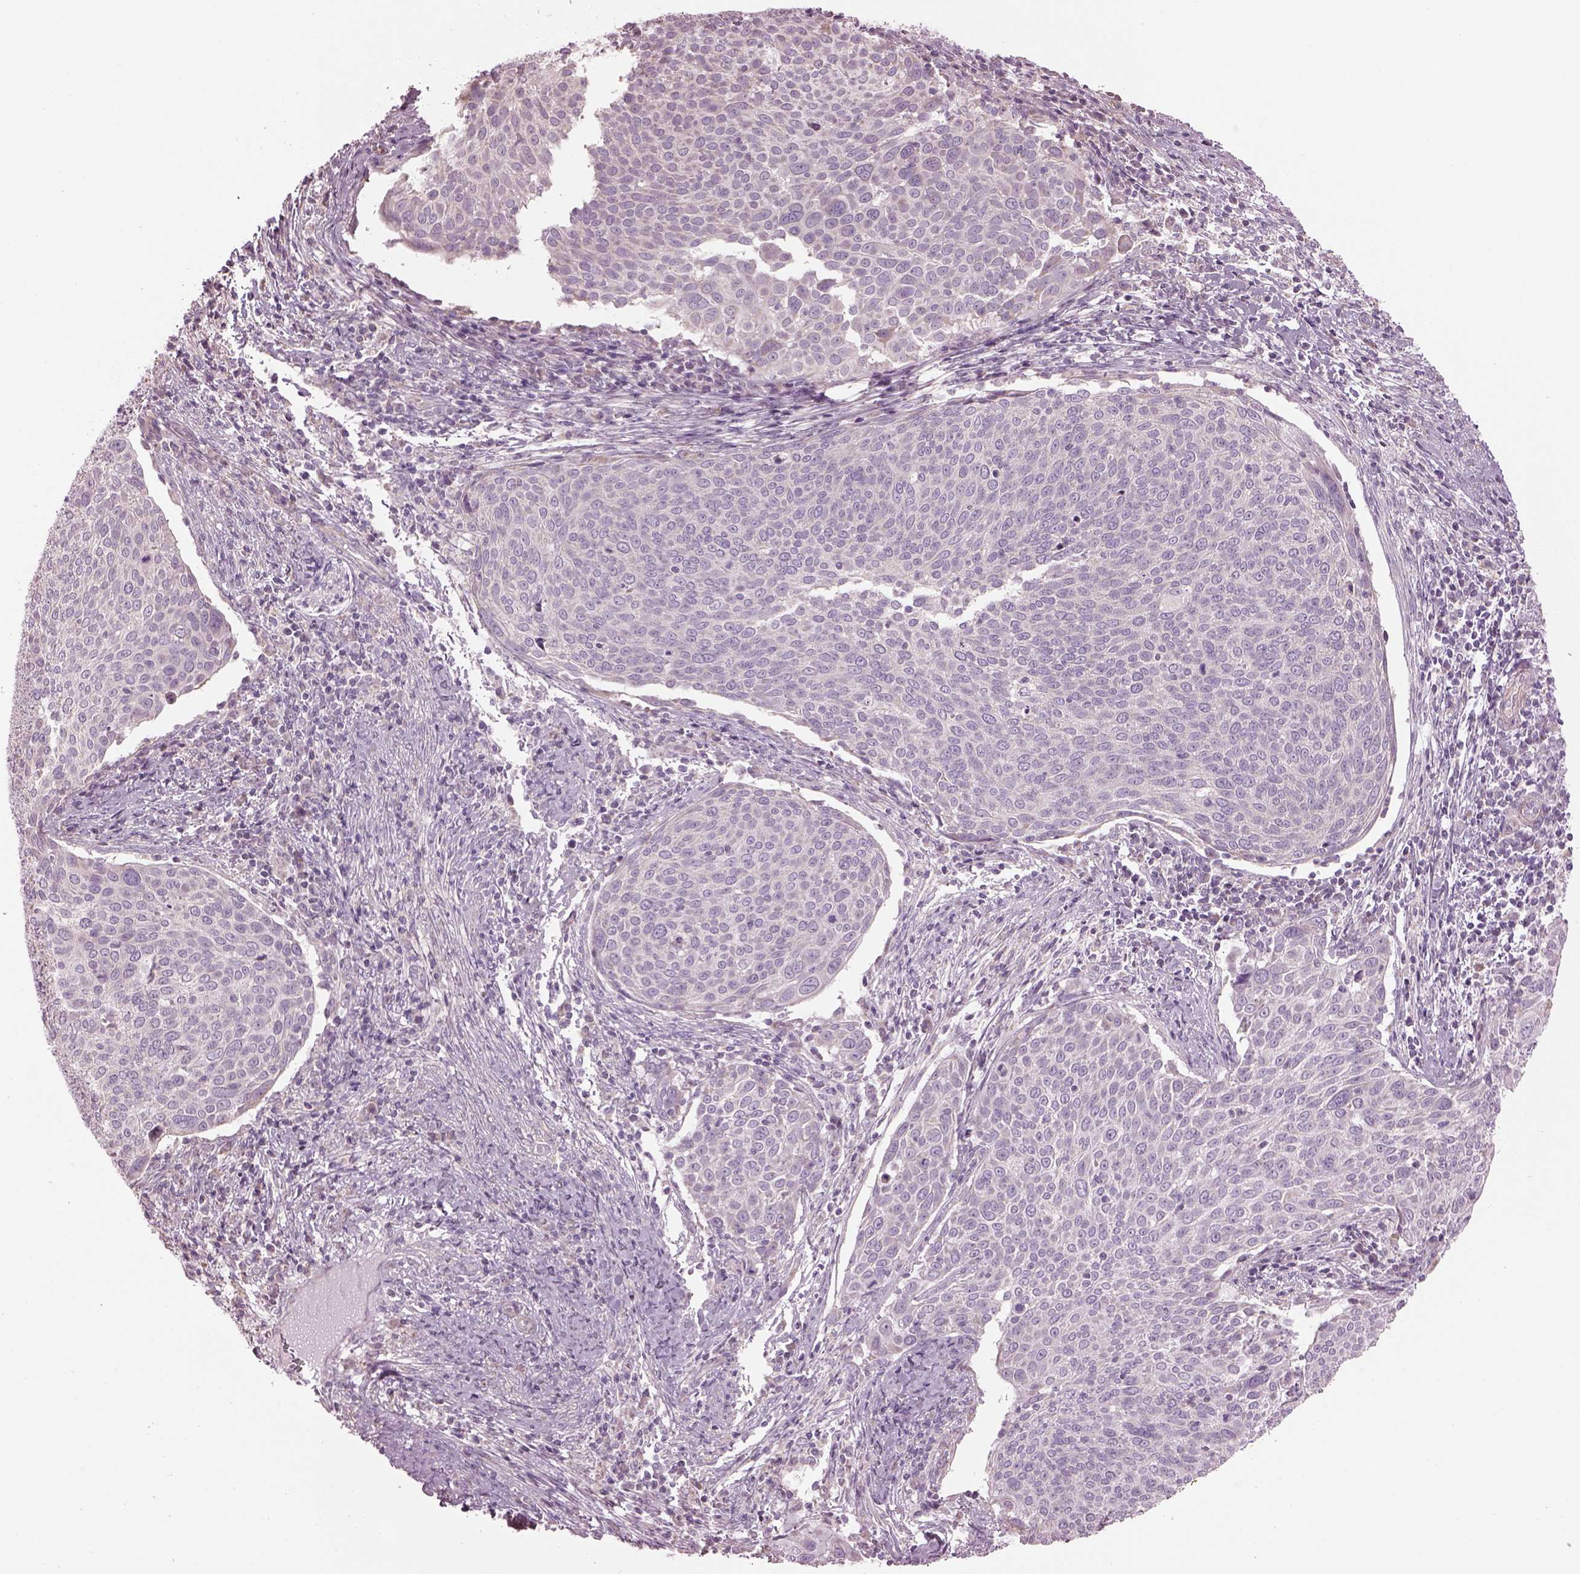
{"staining": {"intensity": "negative", "quantity": "none", "location": "none"}, "tissue": "cervical cancer", "cell_type": "Tumor cells", "image_type": "cancer", "snomed": [{"axis": "morphology", "description": "Squamous cell carcinoma, NOS"}, {"axis": "topography", "description": "Cervix"}], "caption": "Immunohistochemical staining of human cervical squamous cell carcinoma shows no significant staining in tumor cells. The staining is performed using DAB (3,3'-diaminobenzidine) brown chromogen with nuclei counter-stained in using hematoxylin.", "gene": "SPATA7", "patient": {"sex": "female", "age": 39}}